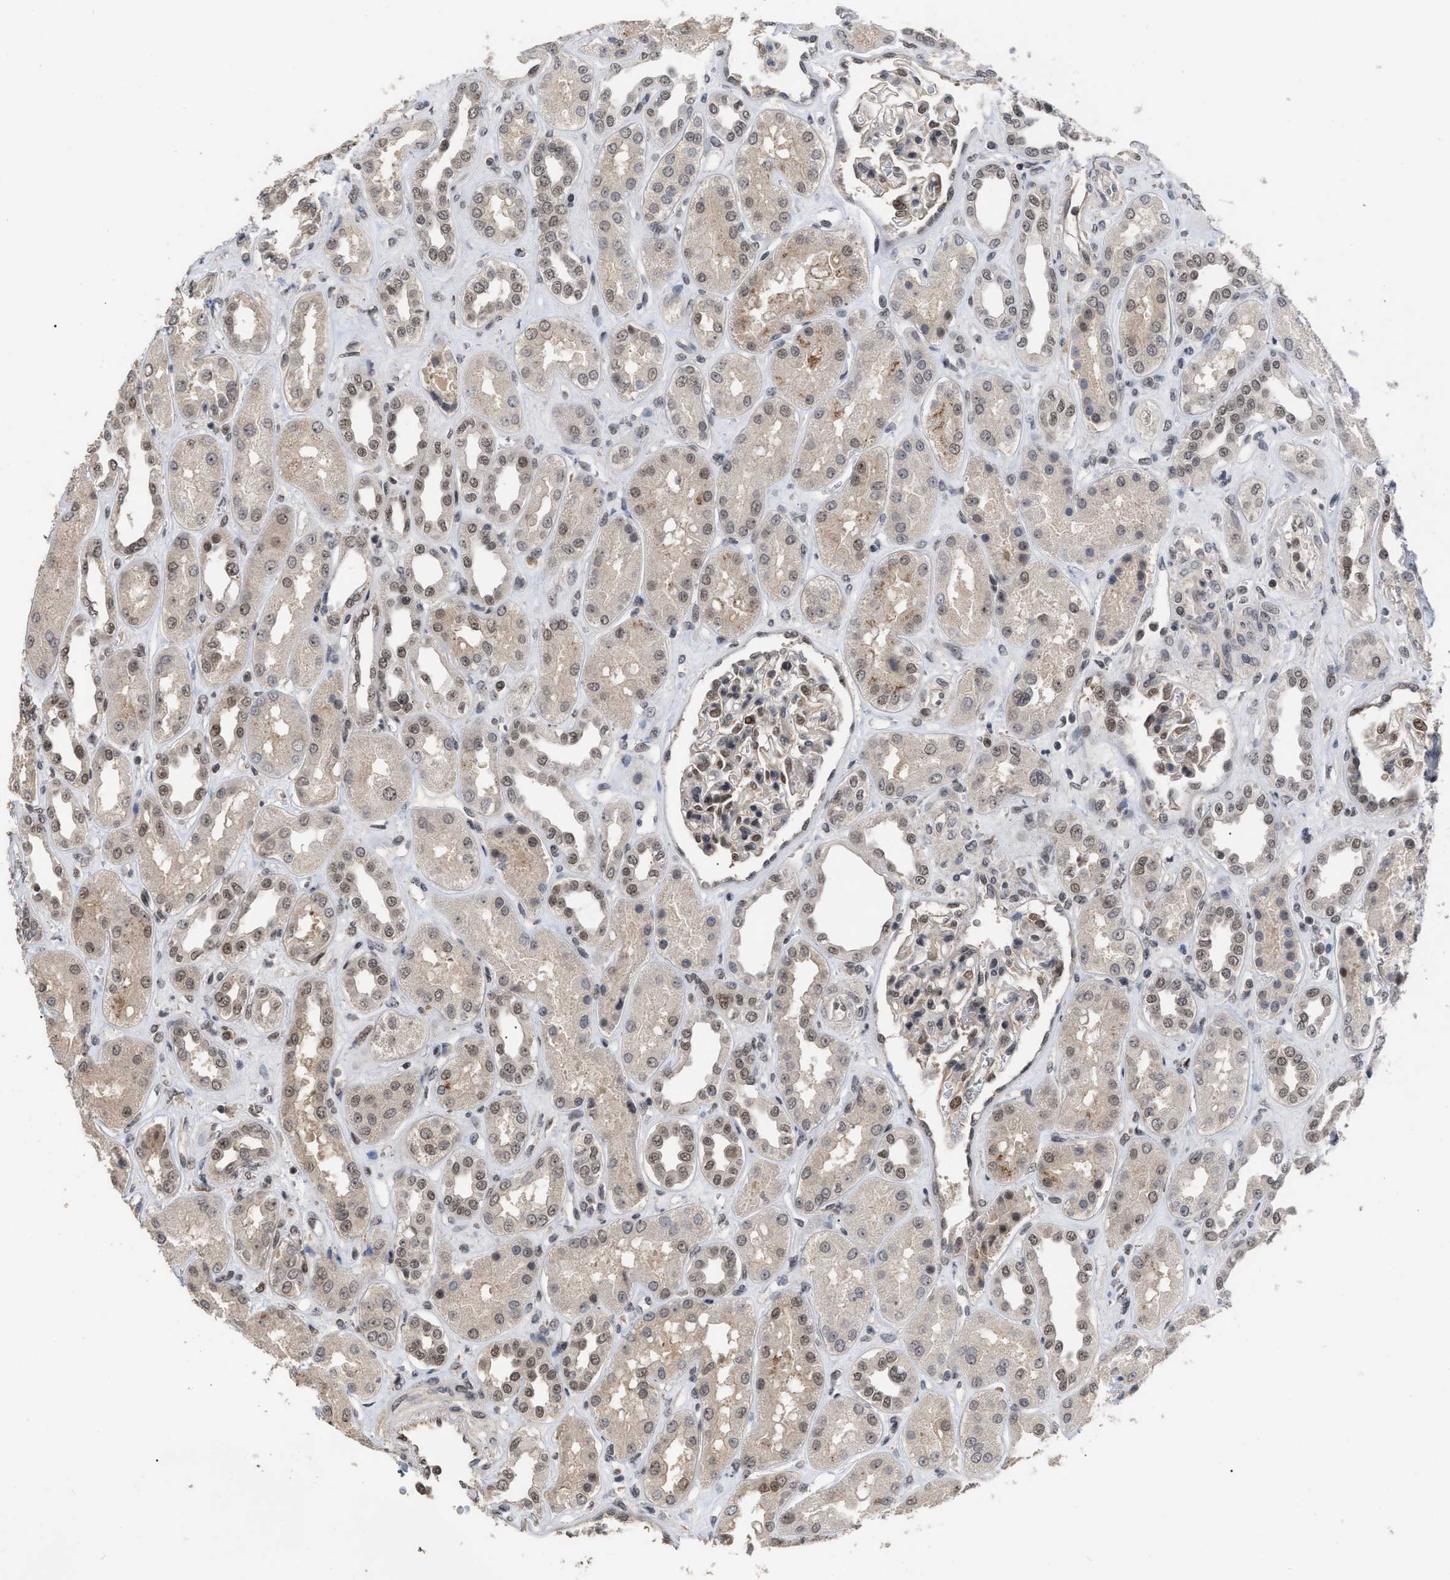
{"staining": {"intensity": "moderate", "quantity": "25%-75%", "location": "nuclear"}, "tissue": "kidney", "cell_type": "Cells in glomeruli", "image_type": "normal", "snomed": [{"axis": "morphology", "description": "Normal tissue, NOS"}, {"axis": "topography", "description": "Kidney"}], "caption": "Human kidney stained with a brown dye demonstrates moderate nuclear positive expression in about 25%-75% of cells in glomeruli.", "gene": "JAZF1", "patient": {"sex": "male", "age": 59}}